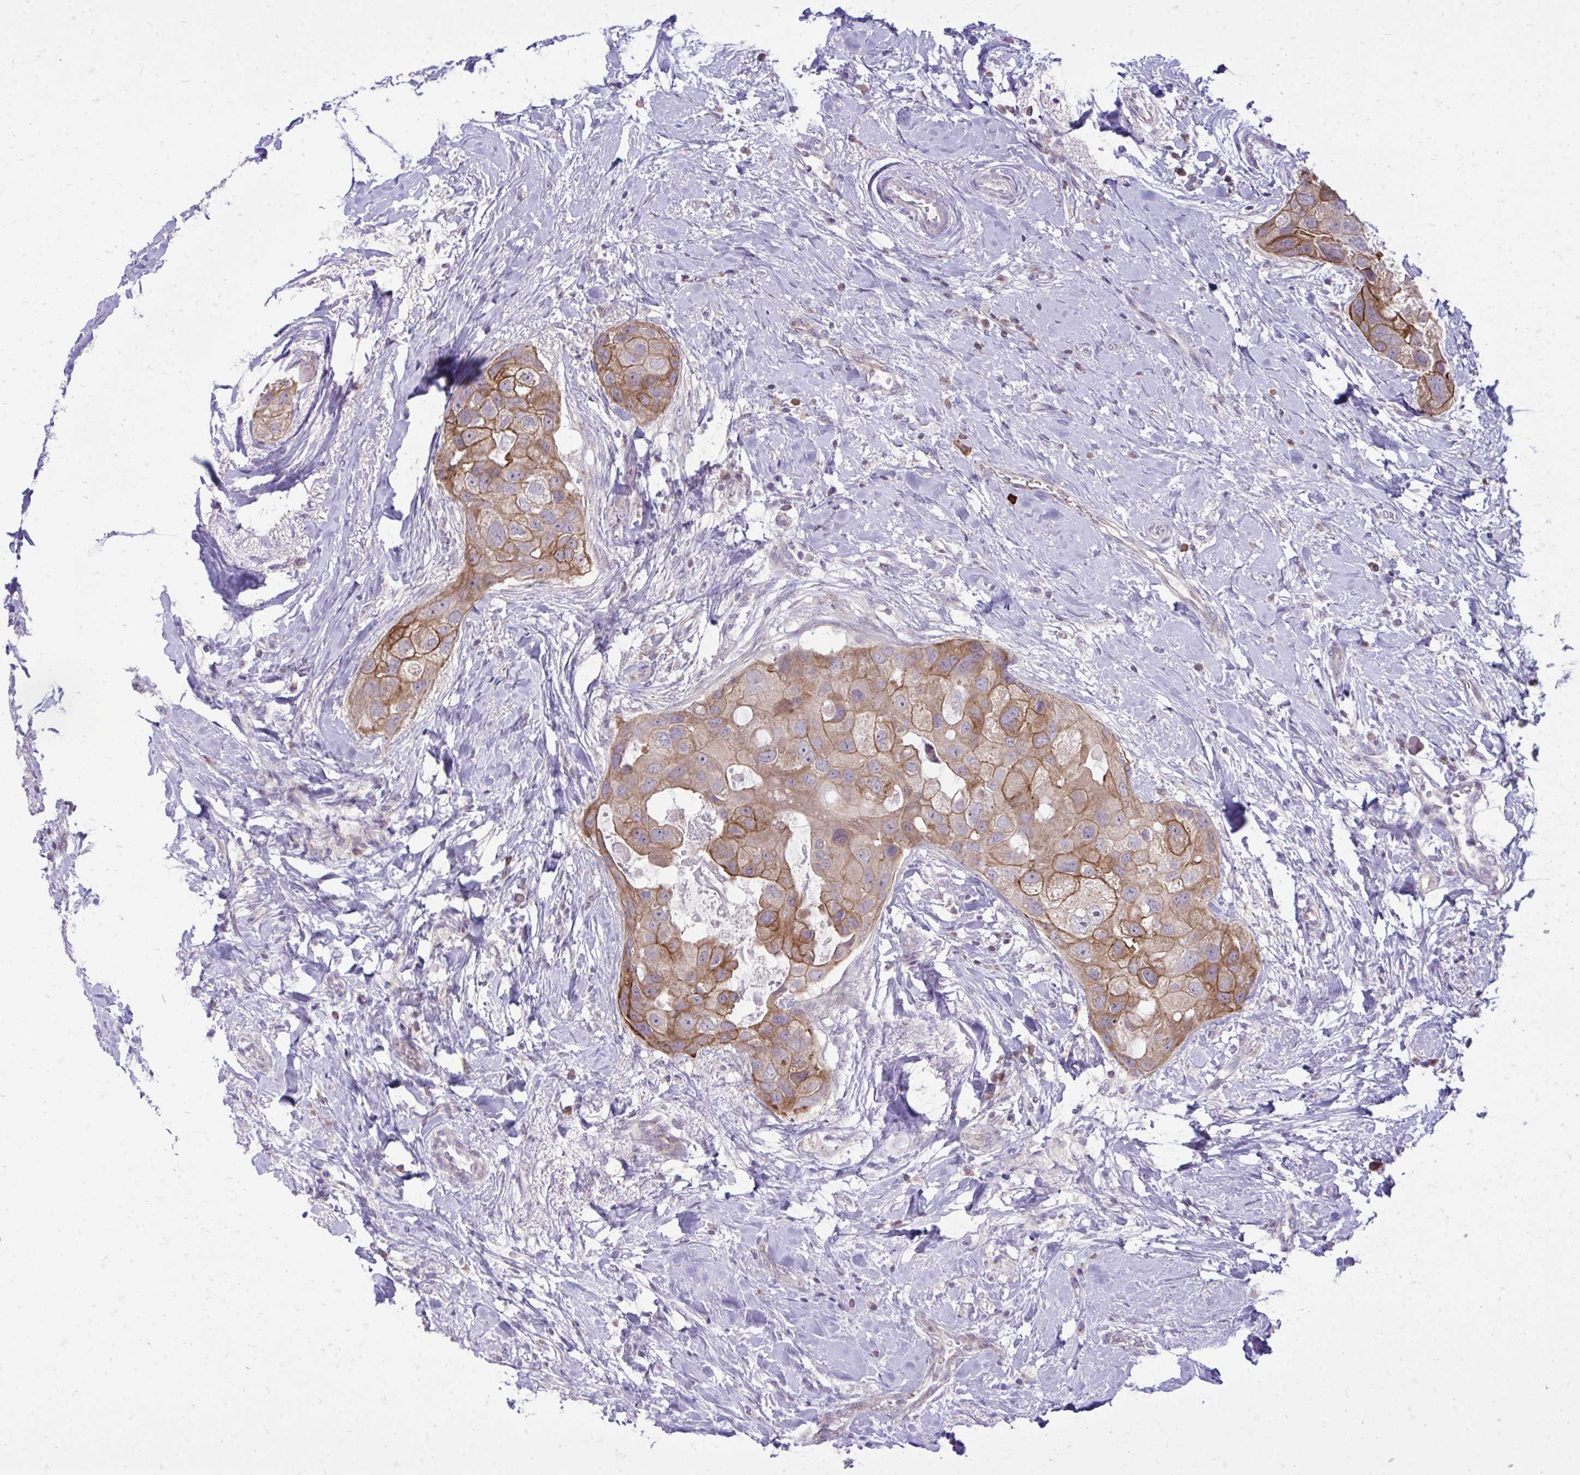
{"staining": {"intensity": "moderate", "quantity": ">75%", "location": "cytoplasmic/membranous"}, "tissue": "breast cancer", "cell_type": "Tumor cells", "image_type": "cancer", "snomed": [{"axis": "morphology", "description": "Duct carcinoma"}, {"axis": "topography", "description": "Breast"}], "caption": "Protein expression by immunohistochemistry (IHC) exhibits moderate cytoplasmic/membranous expression in about >75% of tumor cells in breast cancer.", "gene": "SPTBN2", "patient": {"sex": "female", "age": 43}}